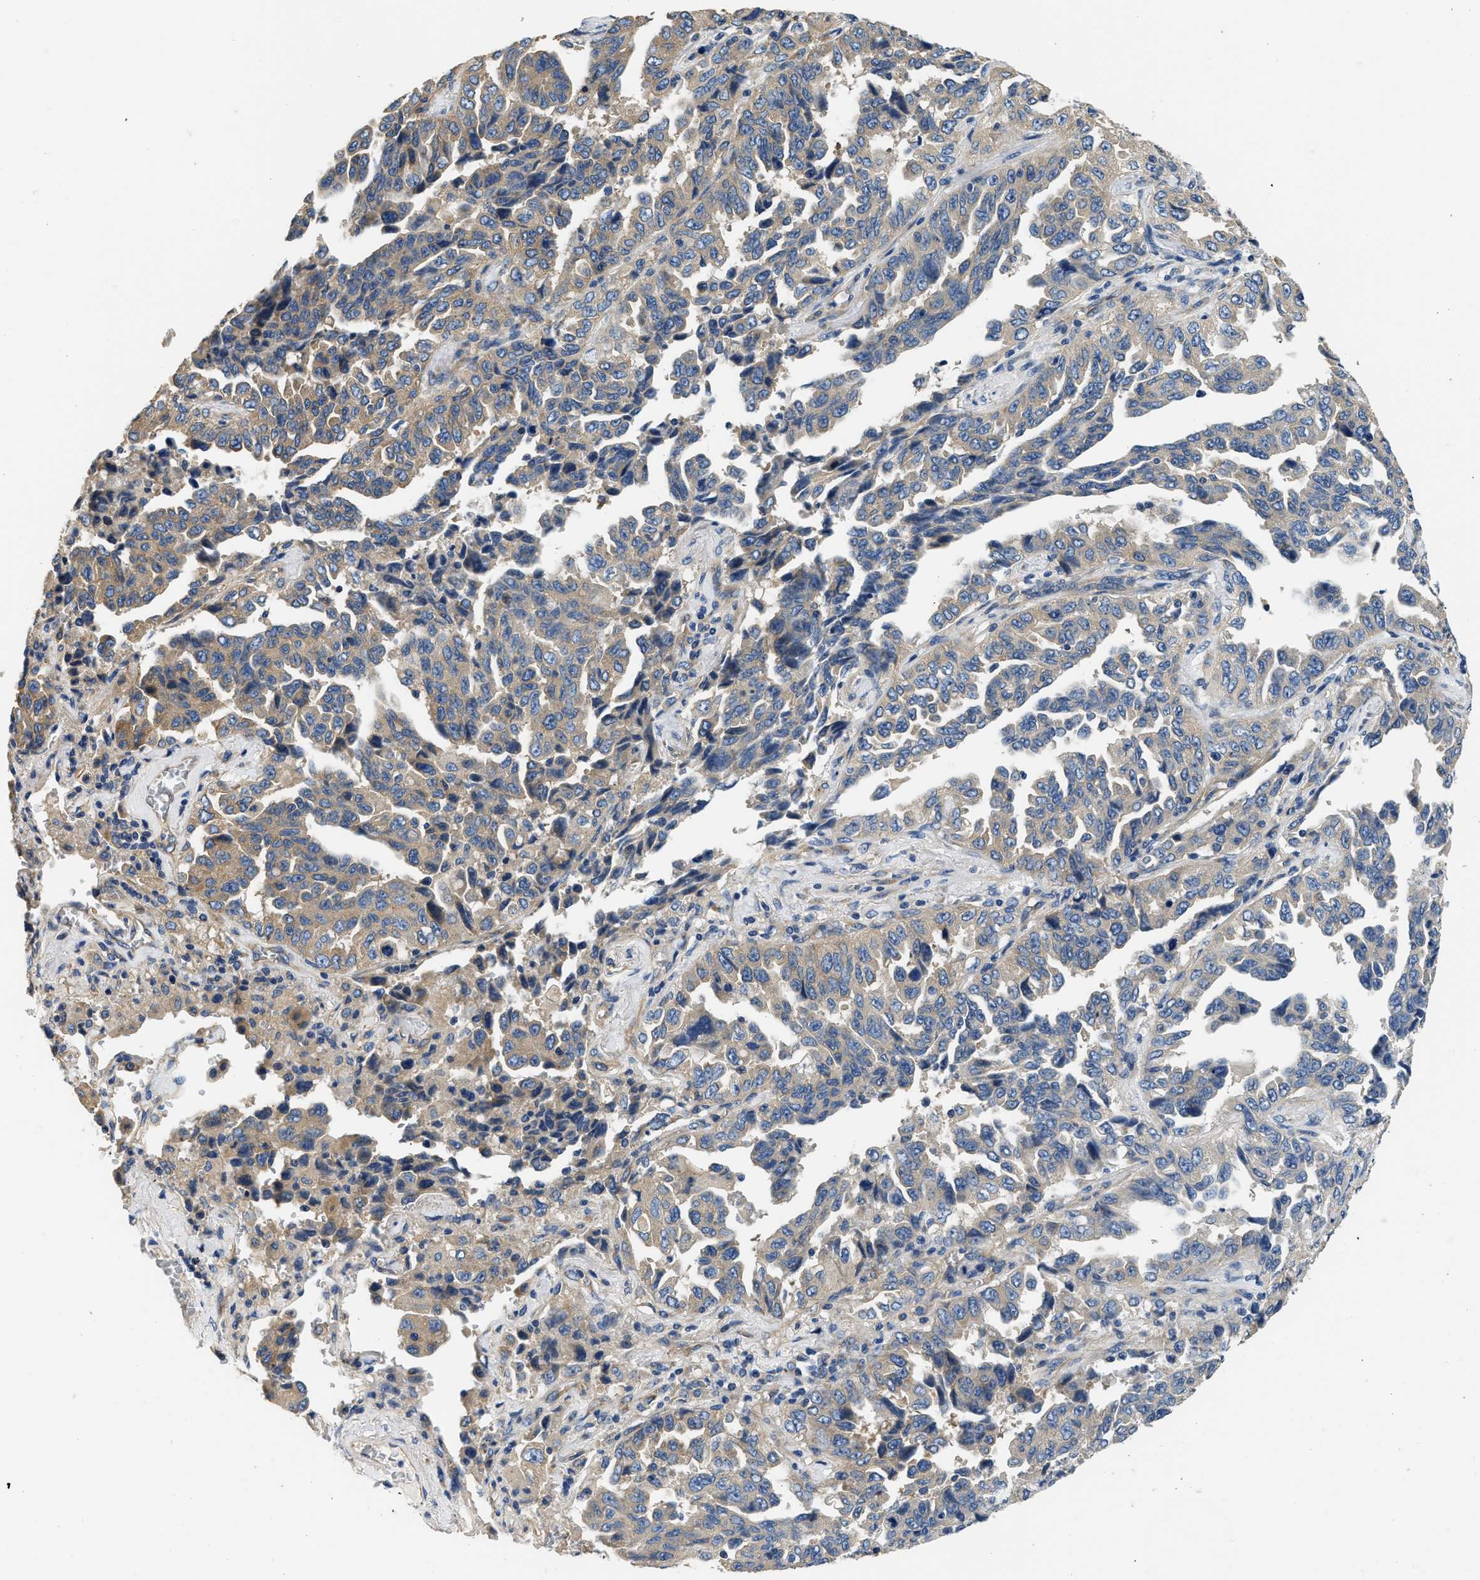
{"staining": {"intensity": "moderate", "quantity": "<25%", "location": "cytoplasmic/membranous"}, "tissue": "lung cancer", "cell_type": "Tumor cells", "image_type": "cancer", "snomed": [{"axis": "morphology", "description": "Adenocarcinoma, NOS"}, {"axis": "topography", "description": "Lung"}], "caption": "Protein expression analysis of lung cancer shows moderate cytoplasmic/membranous staining in approximately <25% of tumor cells.", "gene": "CSDE1", "patient": {"sex": "female", "age": 51}}